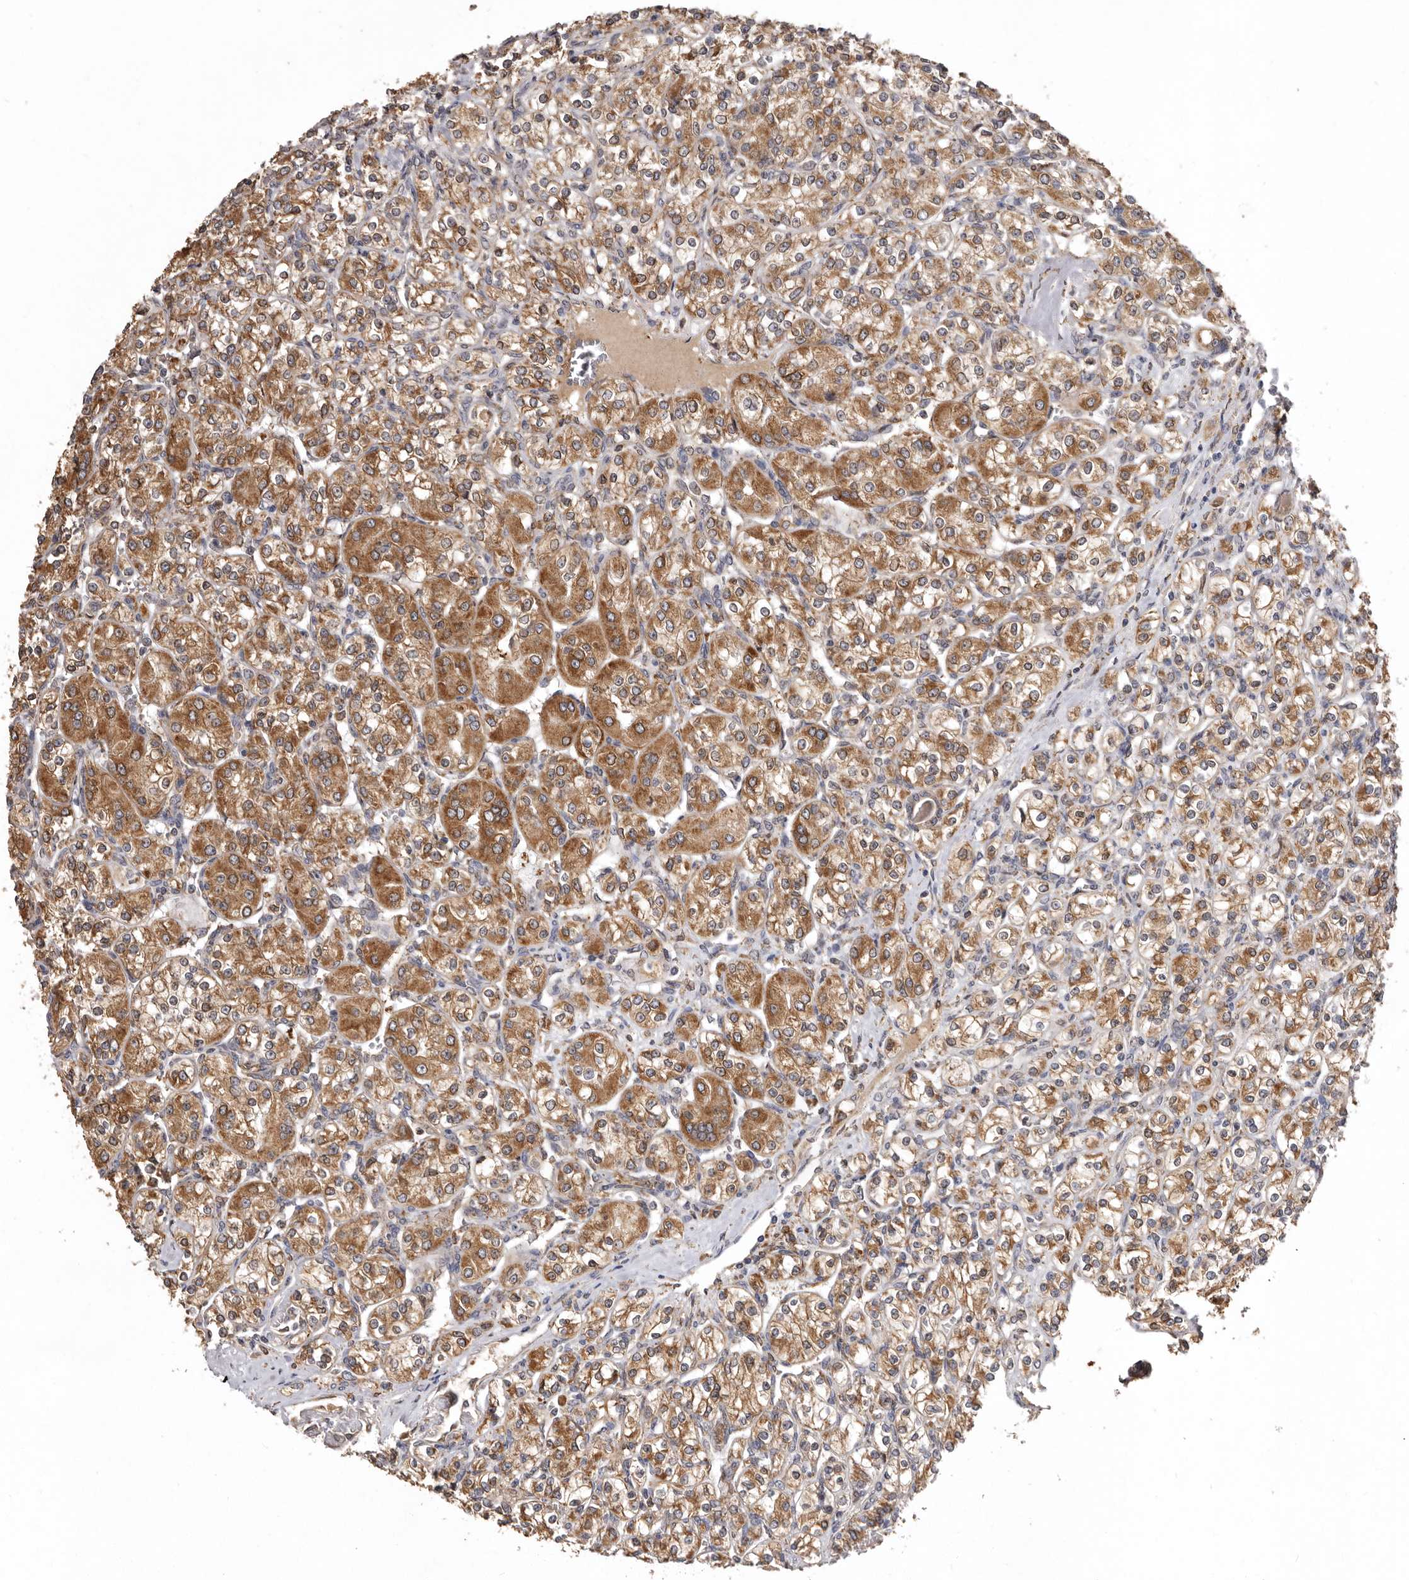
{"staining": {"intensity": "moderate", "quantity": ">75%", "location": "cytoplasmic/membranous"}, "tissue": "renal cancer", "cell_type": "Tumor cells", "image_type": "cancer", "snomed": [{"axis": "morphology", "description": "Adenocarcinoma, NOS"}, {"axis": "topography", "description": "Kidney"}], "caption": "Immunohistochemistry (IHC) of human renal cancer (adenocarcinoma) displays medium levels of moderate cytoplasmic/membranous staining in about >75% of tumor cells. Nuclei are stained in blue.", "gene": "INKA2", "patient": {"sex": "male", "age": 77}}